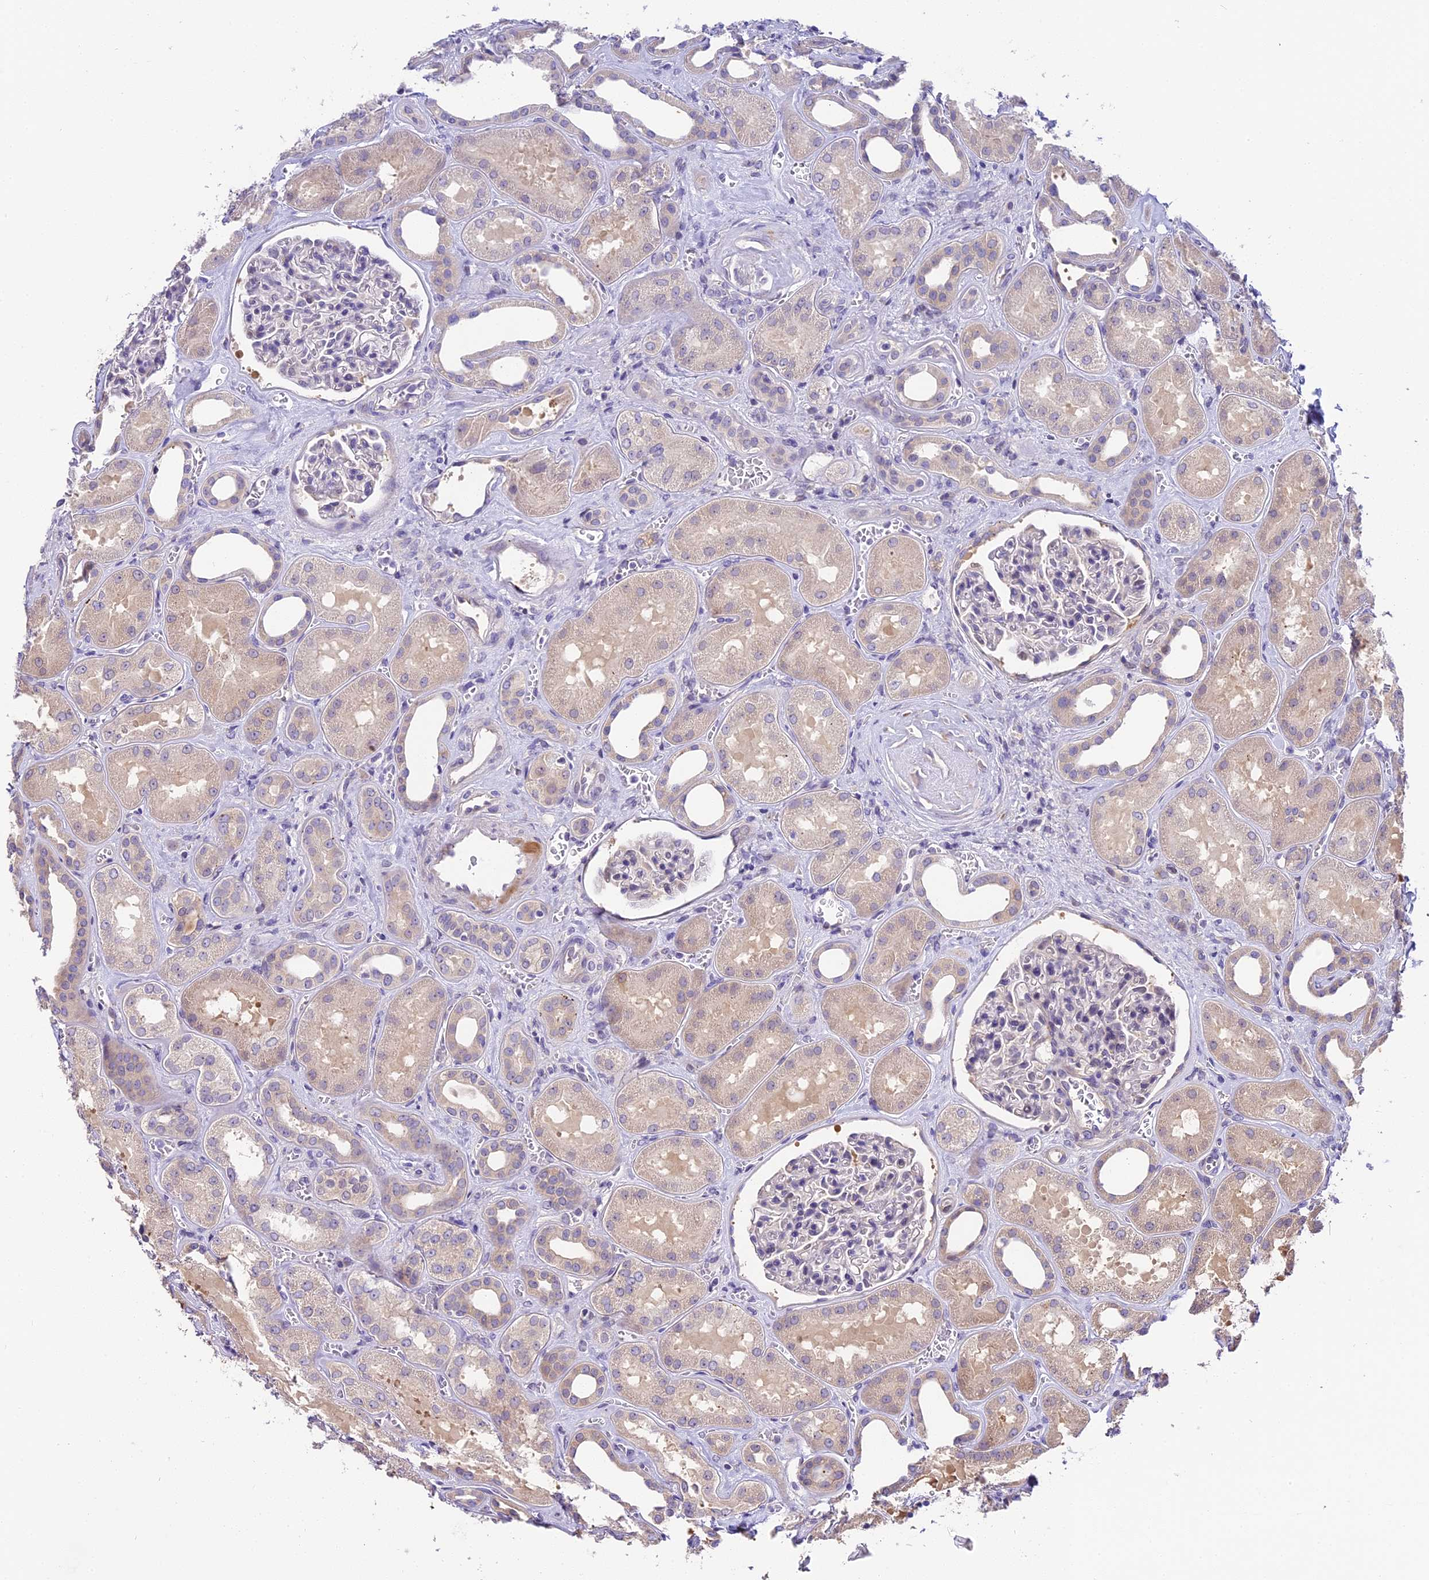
{"staining": {"intensity": "negative", "quantity": "none", "location": "none"}, "tissue": "kidney", "cell_type": "Cells in glomeruli", "image_type": "normal", "snomed": [{"axis": "morphology", "description": "Normal tissue, NOS"}, {"axis": "morphology", "description": "Adenocarcinoma, NOS"}, {"axis": "topography", "description": "Kidney"}], "caption": "DAB immunohistochemical staining of unremarkable human kidney displays no significant staining in cells in glomeruli.", "gene": "BSCL2", "patient": {"sex": "female", "age": 68}}